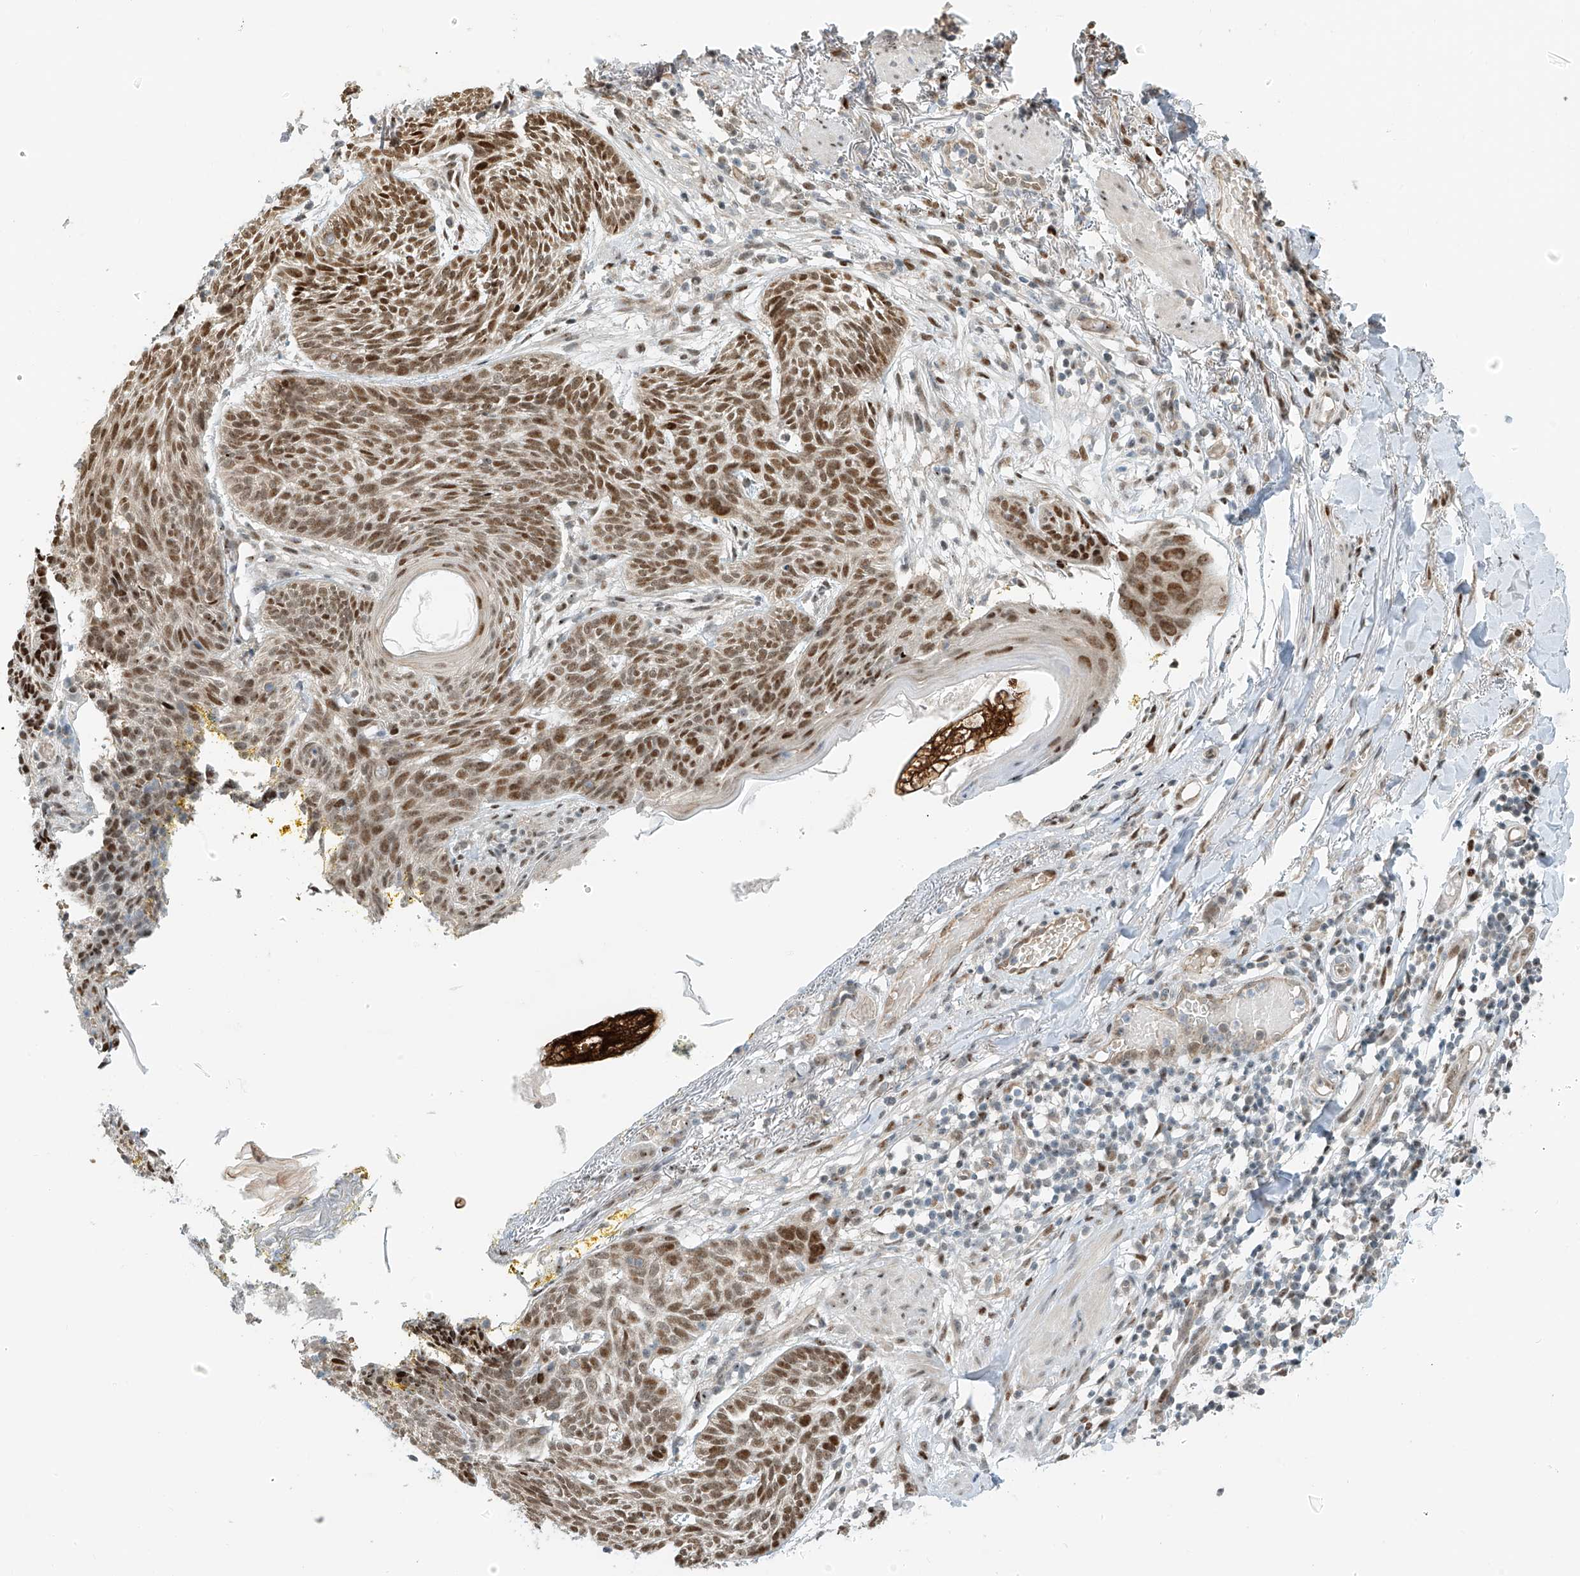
{"staining": {"intensity": "strong", "quantity": ">75%", "location": "nuclear"}, "tissue": "skin cancer", "cell_type": "Tumor cells", "image_type": "cancer", "snomed": [{"axis": "morphology", "description": "Normal tissue, NOS"}, {"axis": "morphology", "description": "Basal cell carcinoma"}, {"axis": "topography", "description": "Skin"}], "caption": "DAB immunohistochemical staining of skin cancer (basal cell carcinoma) displays strong nuclear protein staining in approximately >75% of tumor cells.", "gene": "ZNF514", "patient": {"sex": "male", "age": 64}}